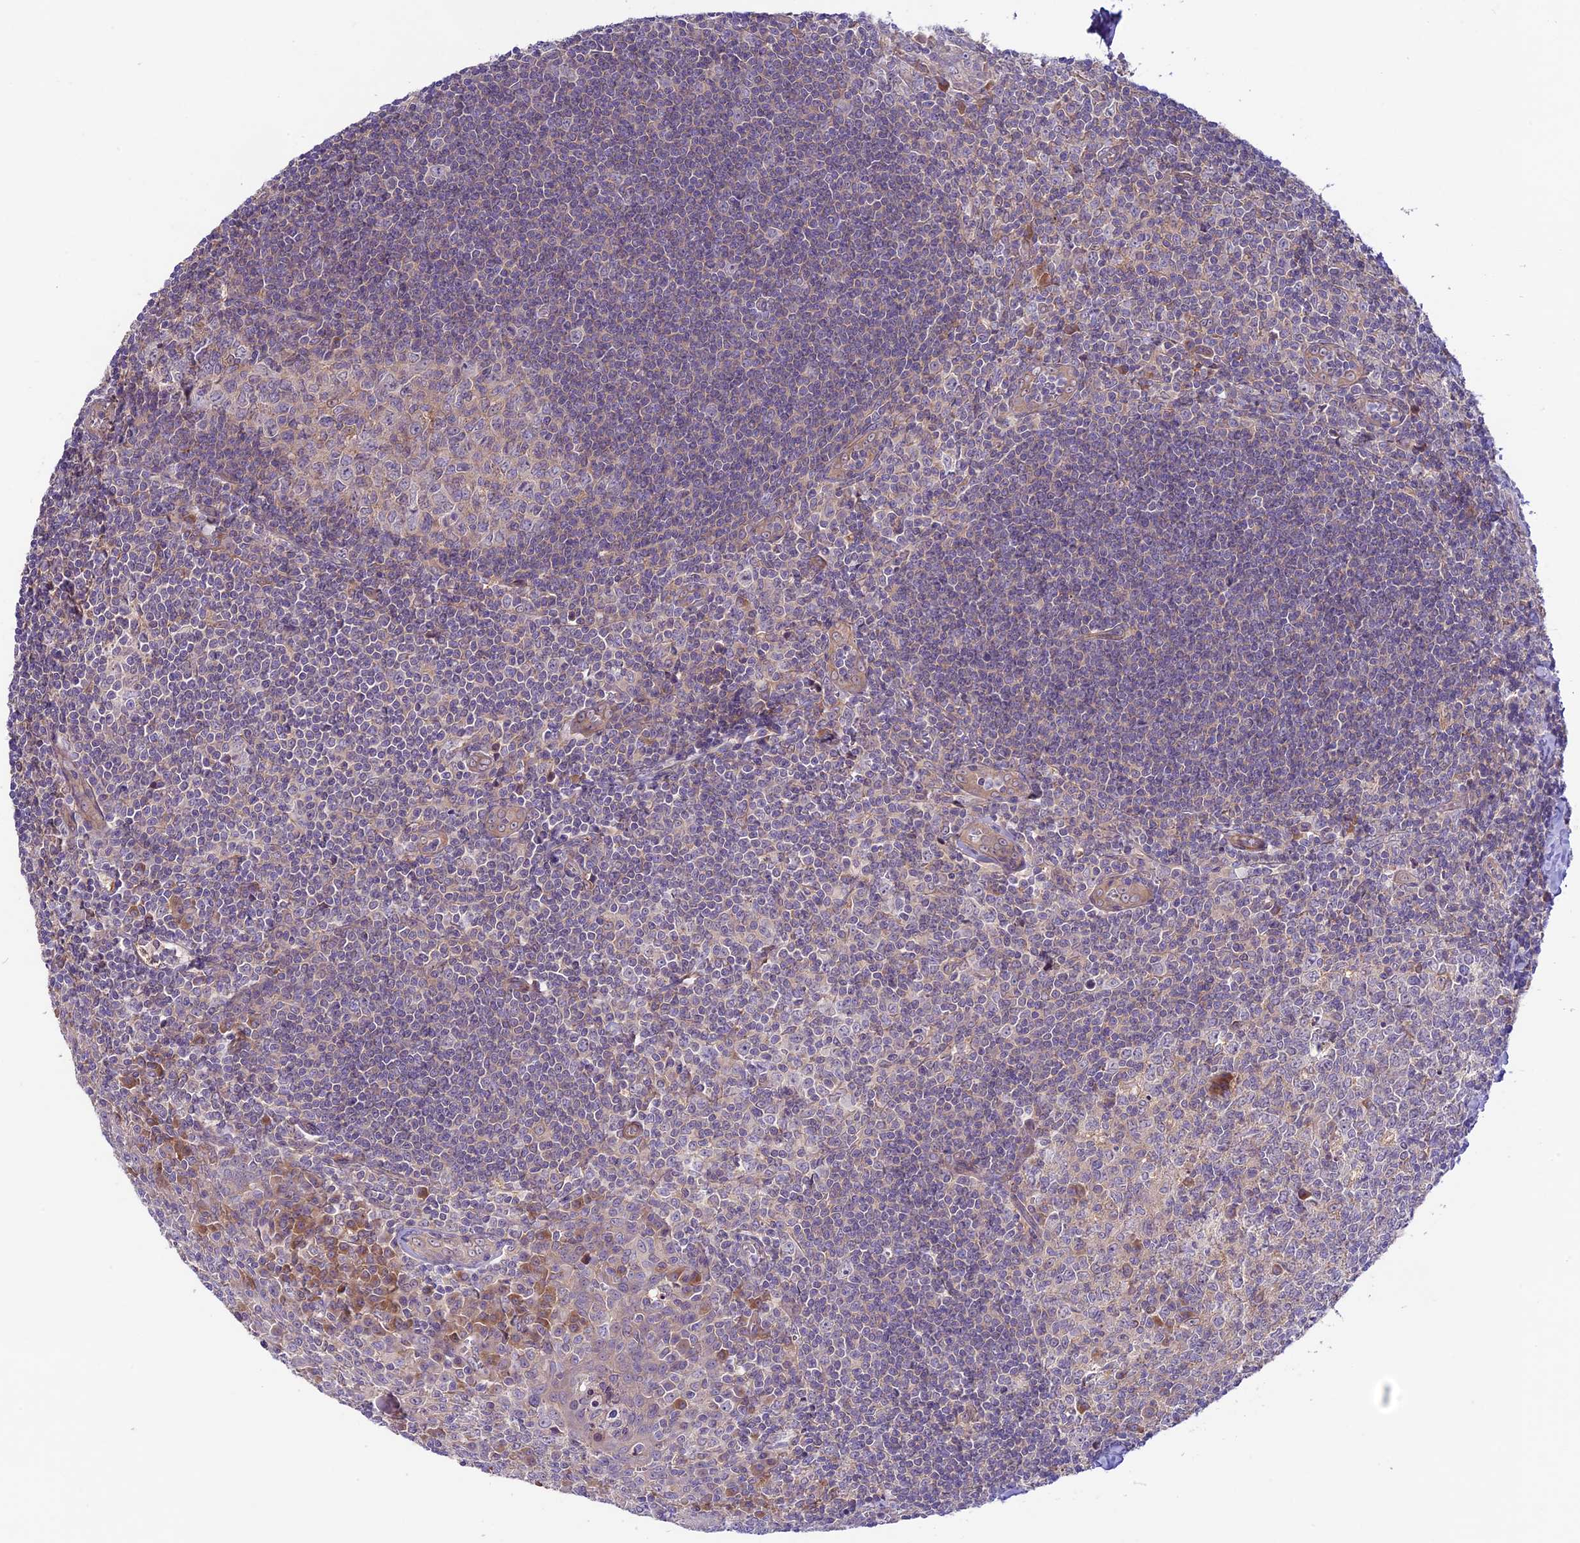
{"staining": {"intensity": "negative", "quantity": "none", "location": "none"}, "tissue": "tonsil", "cell_type": "Germinal center cells", "image_type": "normal", "snomed": [{"axis": "morphology", "description": "Normal tissue, NOS"}, {"axis": "topography", "description": "Tonsil"}], "caption": "This histopathology image is of benign tonsil stained with immunohistochemistry (IHC) to label a protein in brown with the nuclei are counter-stained blue. There is no staining in germinal center cells. (Stains: DAB (3,3'-diaminobenzidine) immunohistochemistry with hematoxylin counter stain, Microscopy: brightfield microscopy at high magnification).", "gene": "COG8", "patient": {"sex": "male", "age": 27}}